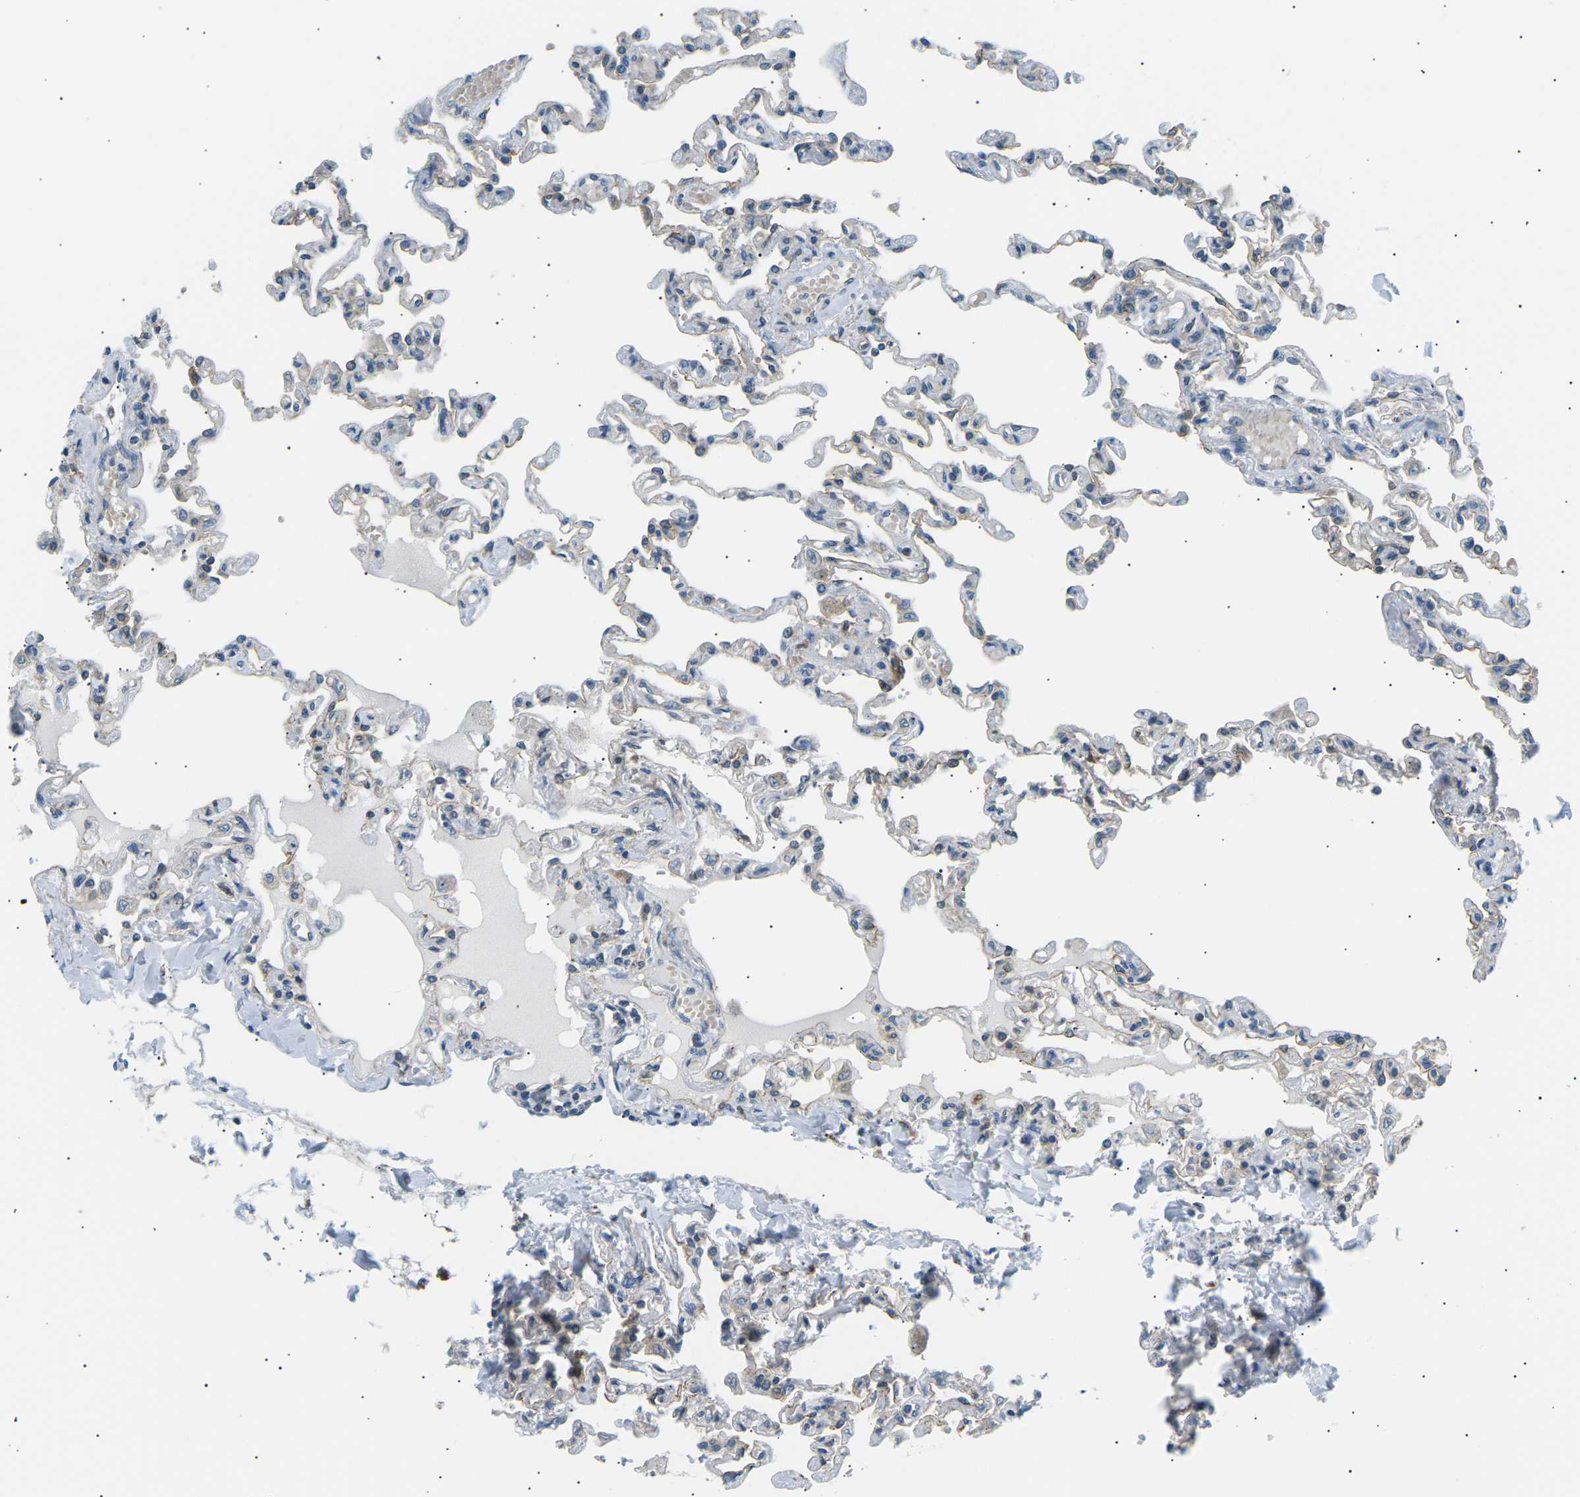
{"staining": {"intensity": "weak", "quantity": "<25%", "location": "cytoplasmic/membranous"}, "tissue": "lung", "cell_type": "Alveolar cells", "image_type": "normal", "snomed": [{"axis": "morphology", "description": "Normal tissue, NOS"}, {"axis": "topography", "description": "Lung"}], "caption": "Protein analysis of unremarkable lung reveals no significant expression in alveolar cells. Nuclei are stained in blue.", "gene": "TBC1D8", "patient": {"sex": "male", "age": 21}}